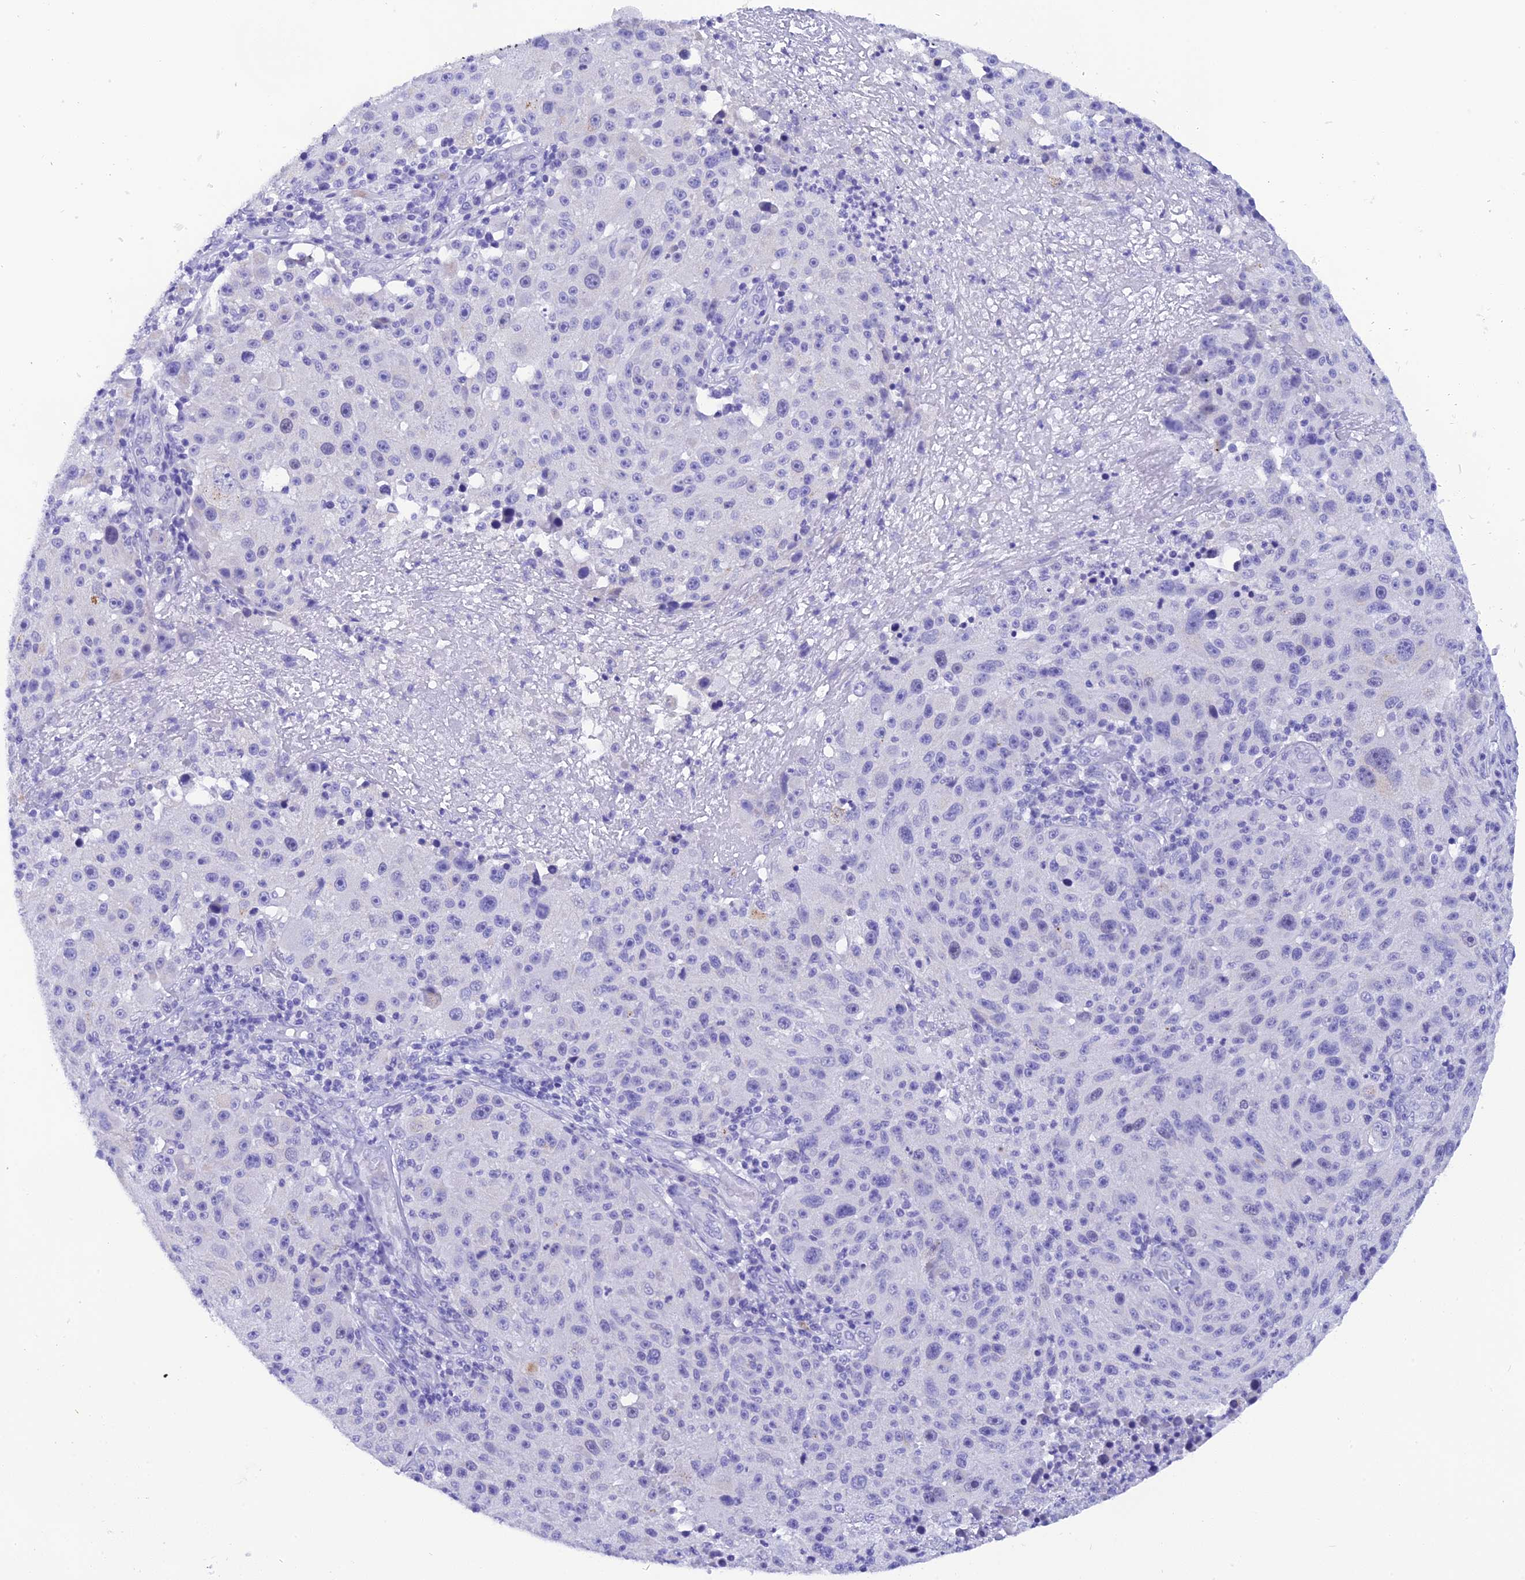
{"staining": {"intensity": "negative", "quantity": "none", "location": "none"}, "tissue": "melanoma", "cell_type": "Tumor cells", "image_type": "cancer", "snomed": [{"axis": "morphology", "description": "Malignant melanoma, NOS"}, {"axis": "topography", "description": "Skin"}], "caption": "Tumor cells show no significant protein staining in melanoma. (DAB IHC, high magnification).", "gene": "KDELR3", "patient": {"sex": "male", "age": 53}}